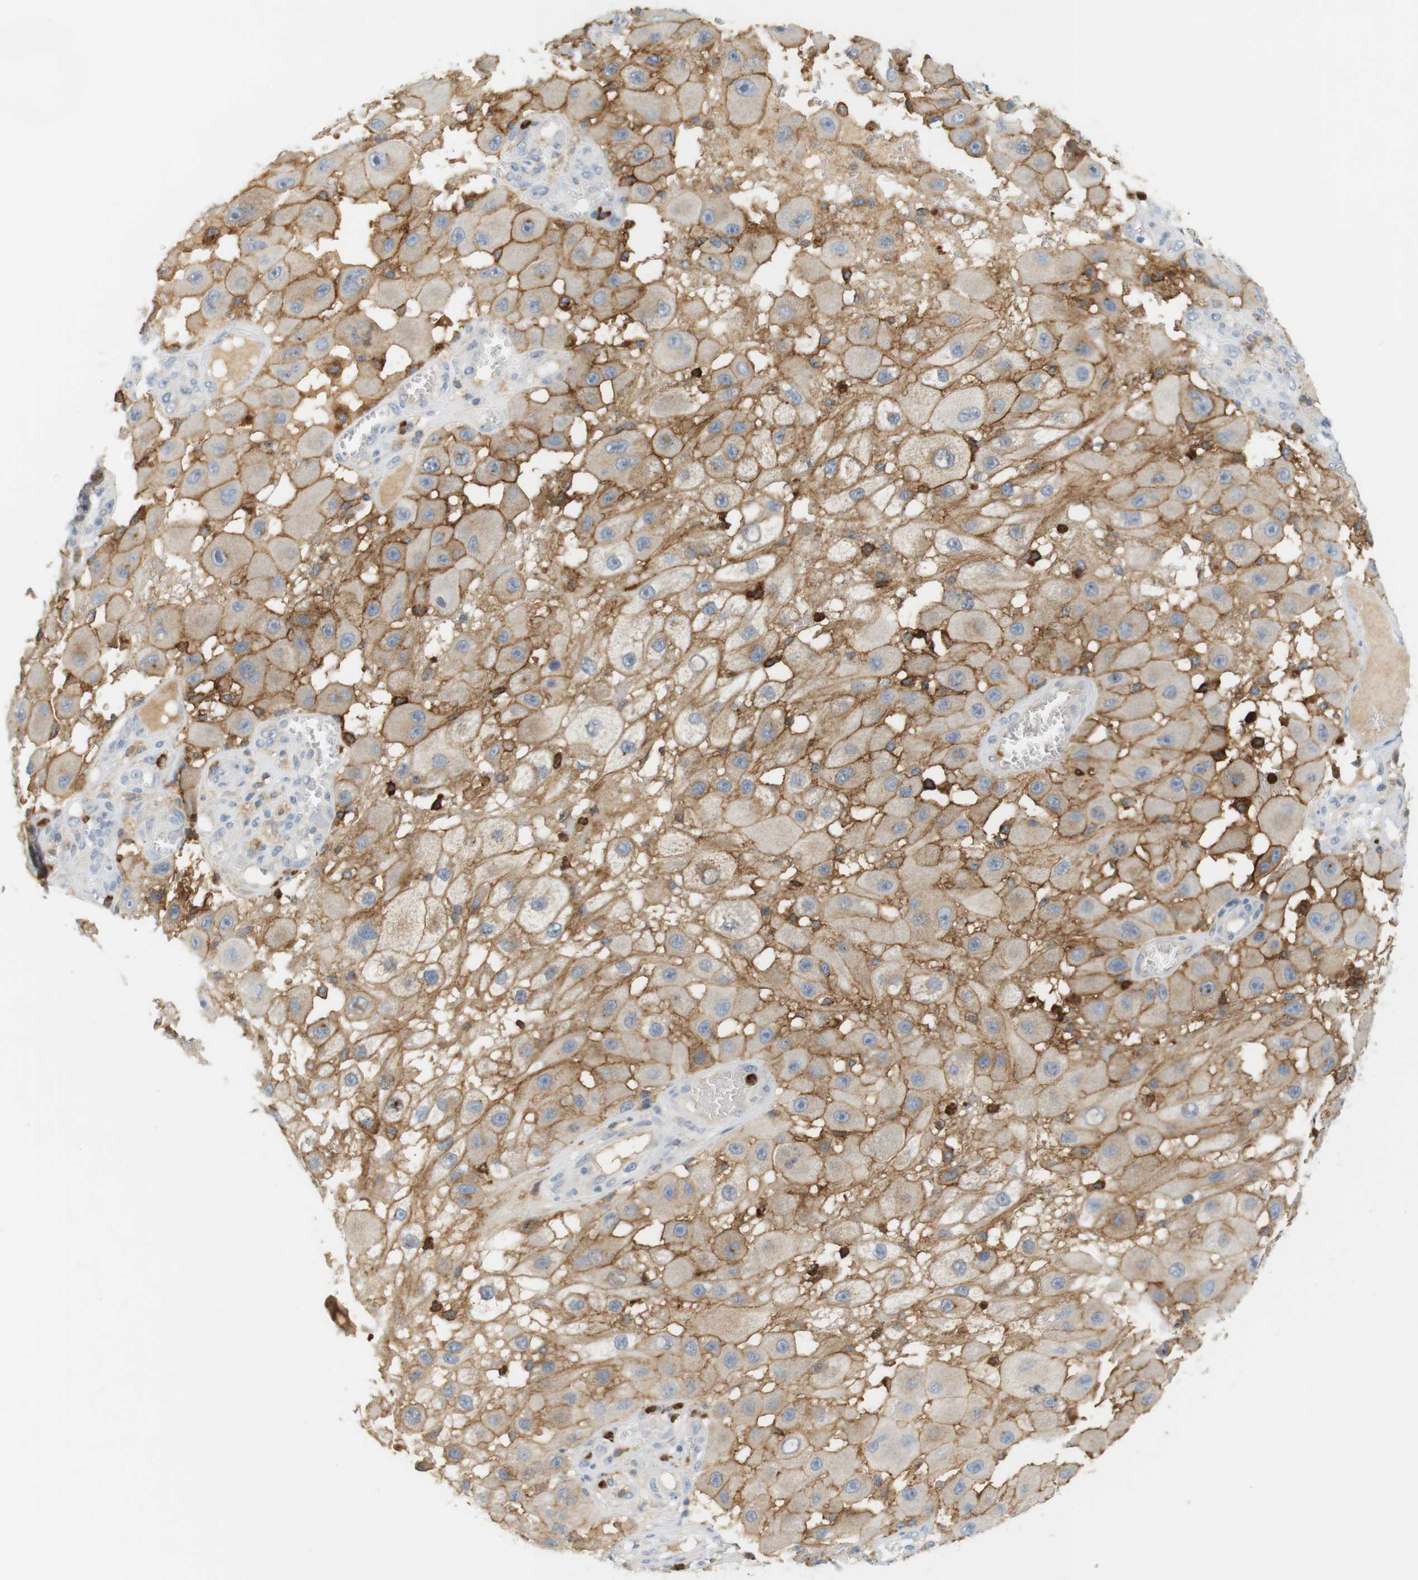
{"staining": {"intensity": "moderate", "quantity": ">75%", "location": "cytoplasmic/membranous"}, "tissue": "melanoma", "cell_type": "Tumor cells", "image_type": "cancer", "snomed": [{"axis": "morphology", "description": "Malignant melanoma, NOS"}, {"axis": "topography", "description": "Skin"}], "caption": "Malignant melanoma stained with DAB (3,3'-diaminobenzidine) immunohistochemistry (IHC) shows medium levels of moderate cytoplasmic/membranous positivity in approximately >75% of tumor cells. (Stains: DAB in brown, nuclei in blue, Microscopy: brightfield microscopy at high magnification).", "gene": "SIRPA", "patient": {"sex": "female", "age": 81}}